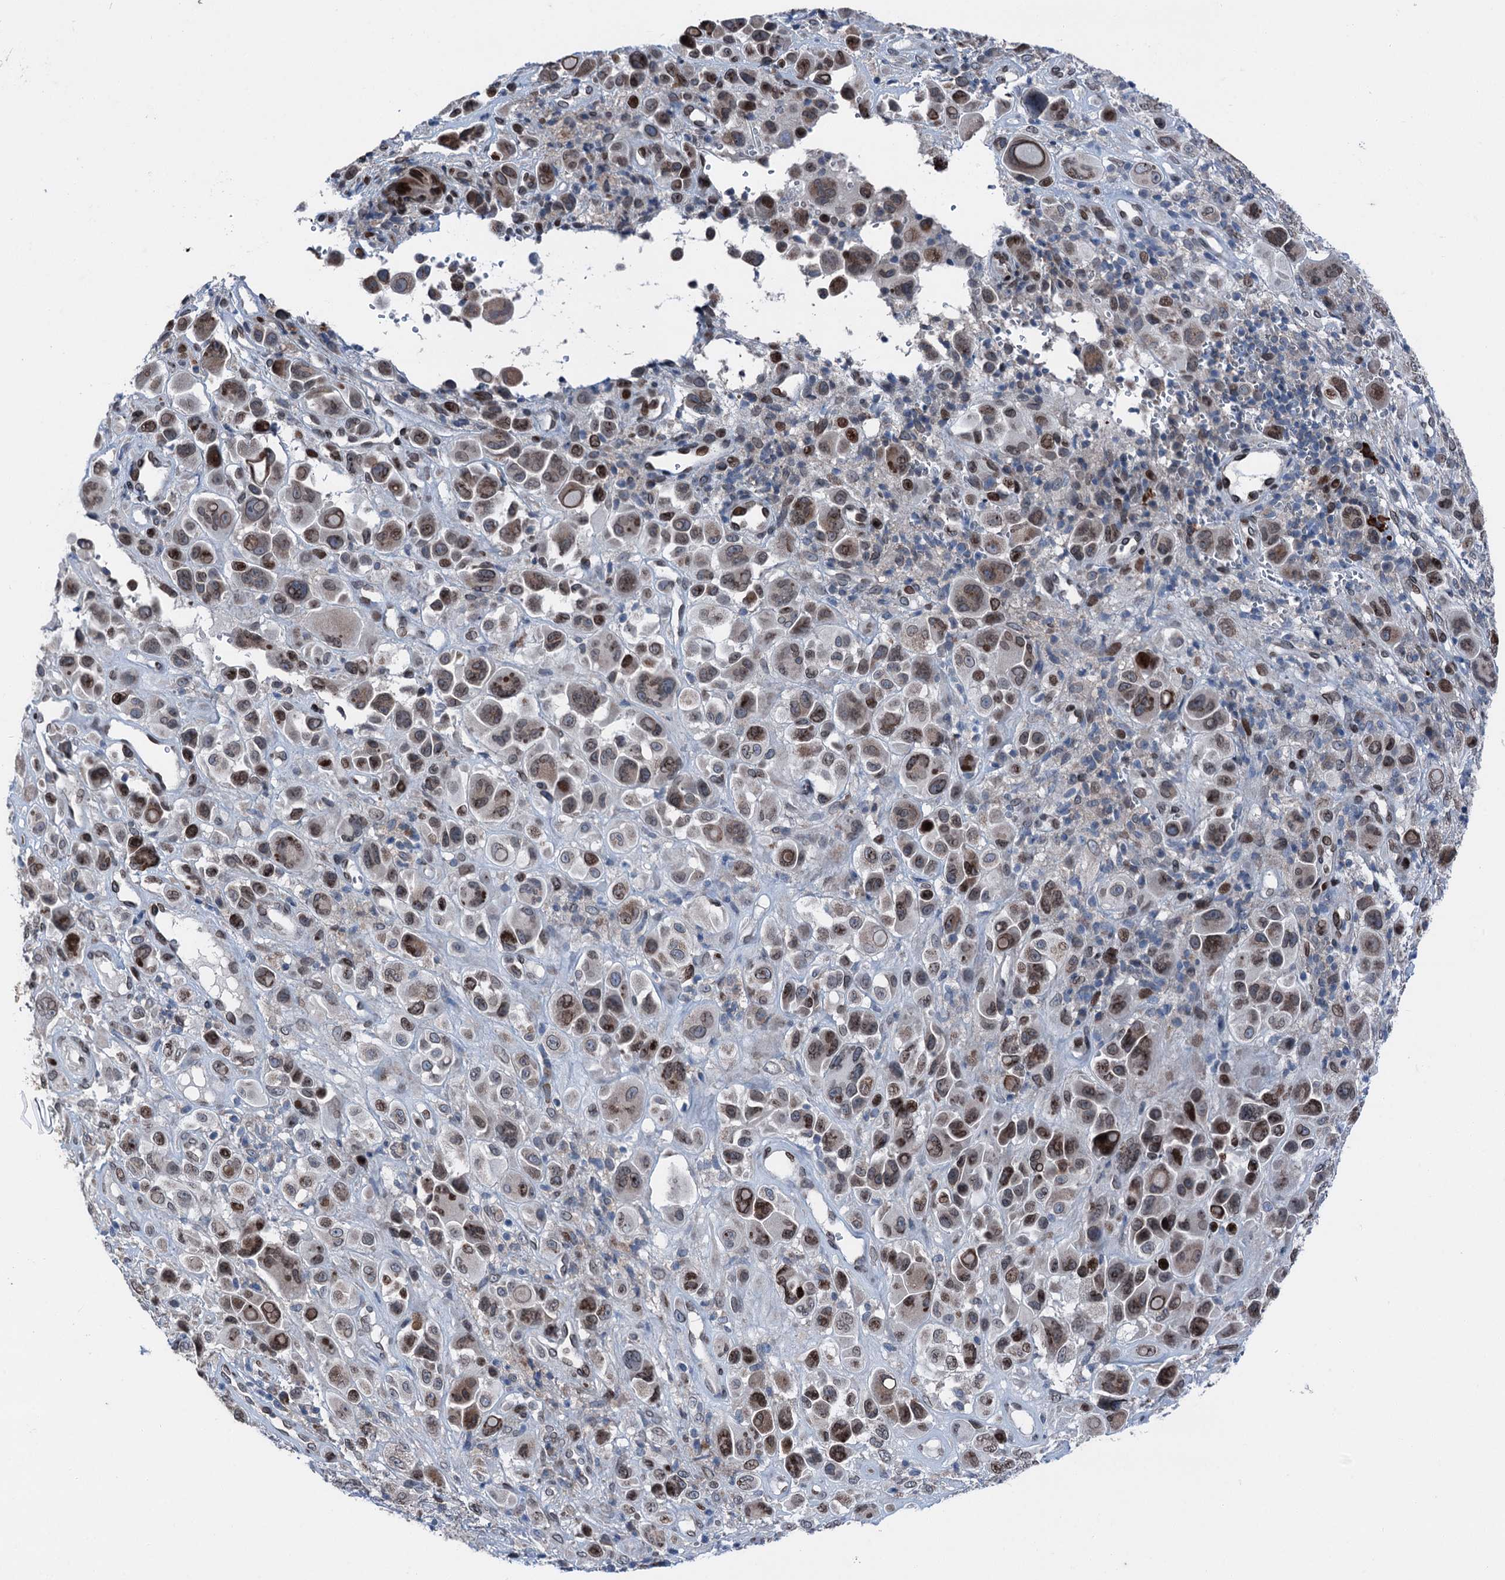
{"staining": {"intensity": "moderate", "quantity": ">75%", "location": "cytoplasmic/membranous,nuclear"}, "tissue": "melanoma", "cell_type": "Tumor cells", "image_type": "cancer", "snomed": [{"axis": "morphology", "description": "Malignant melanoma, NOS"}, {"axis": "topography", "description": "Skin of trunk"}], "caption": "Human melanoma stained with a protein marker demonstrates moderate staining in tumor cells.", "gene": "MRPL14", "patient": {"sex": "male", "age": 71}}